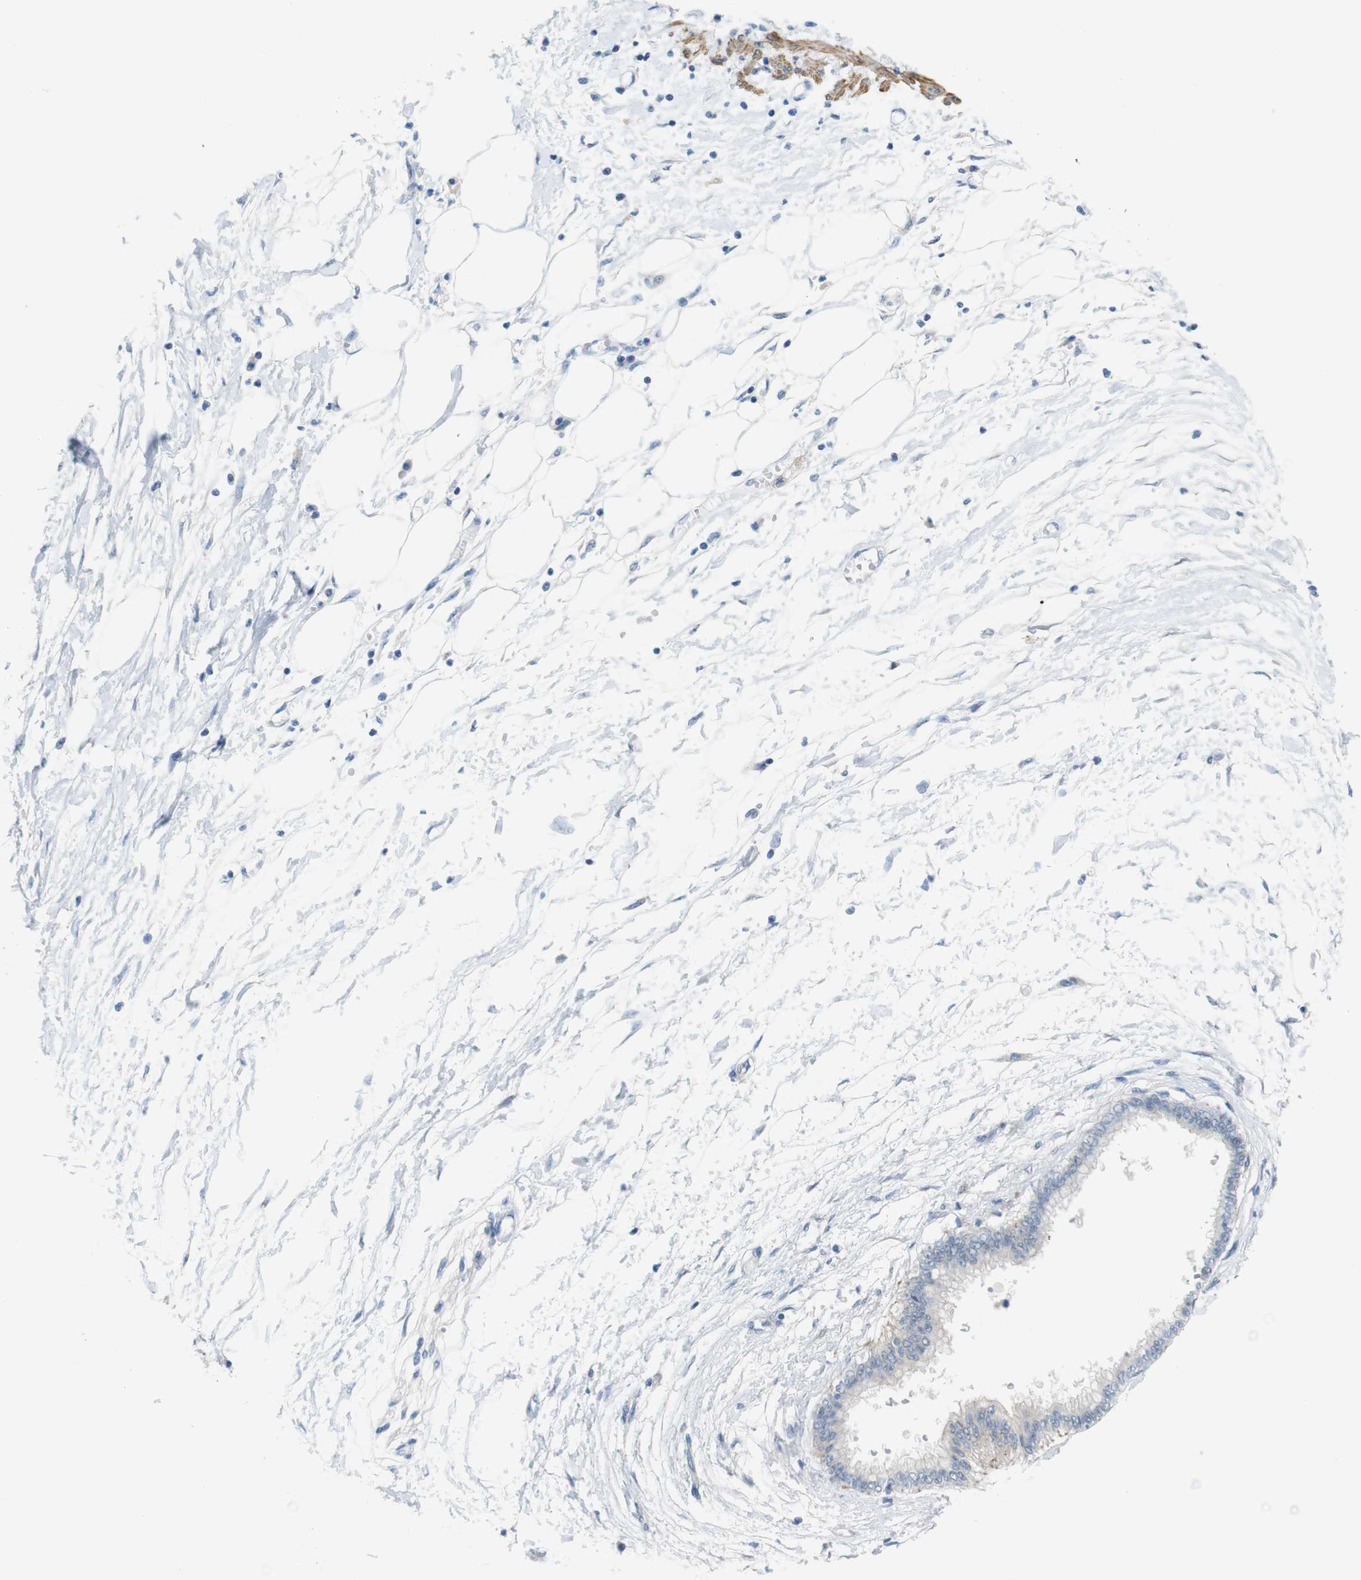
{"staining": {"intensity": "negative", "quantity": "none", "location": "none"}, "tissue": "pancreatic cancer", "cell_type": "Tumor cells", "image_type": "cancer", "snomed": [{"axis": "morphology", "description": "Adenocarcinoma, NOS"}, {"axis": "topography", "description": "Pancreas"}], "caption": "Micrograph shows no significant protein positivity in tumor cells of pancreatic cancer (adenocarcinoma).", "gene": "HRH2", "patient": {"sex": "male", "age": 56}}